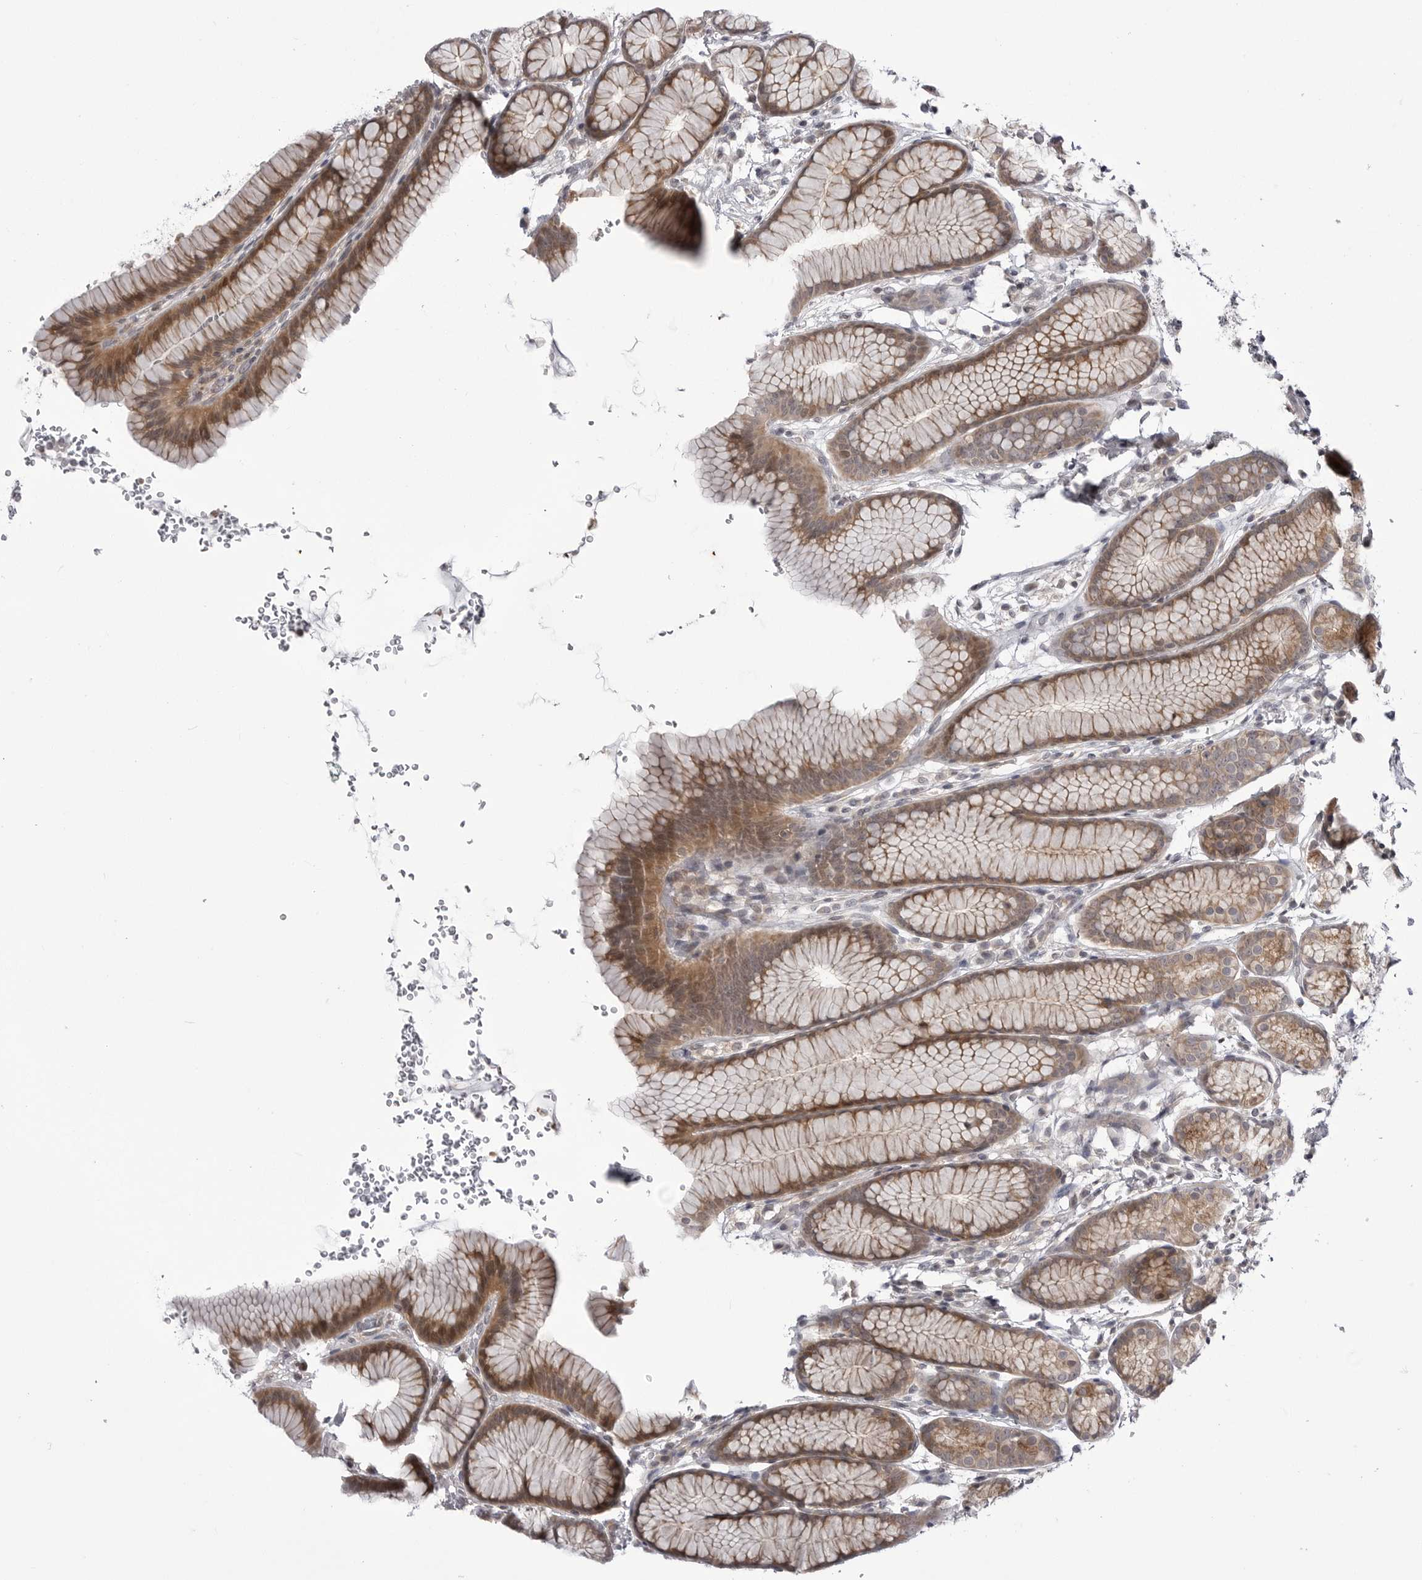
{"staining": {"intensity": "moderate", "quantity": "25%-75%", "location": "cytoplasmic/membranous"}, "tissue": "stomach", "cell_type": "Glandular cells", "image_type": "normal", "snomed": [{"axis": "morphology", "description": "Normal tissue, NOS"}, {"axis": "topography", "description": "Stomach"}], "caption": "Protein expression analysis of normal human stomach reveals moderate cytoplasmic/membranous positivity in about 25%-75% of glandular cells.", "gene": "CCDC18", "patient": {"sex": "male", "age": 42}}